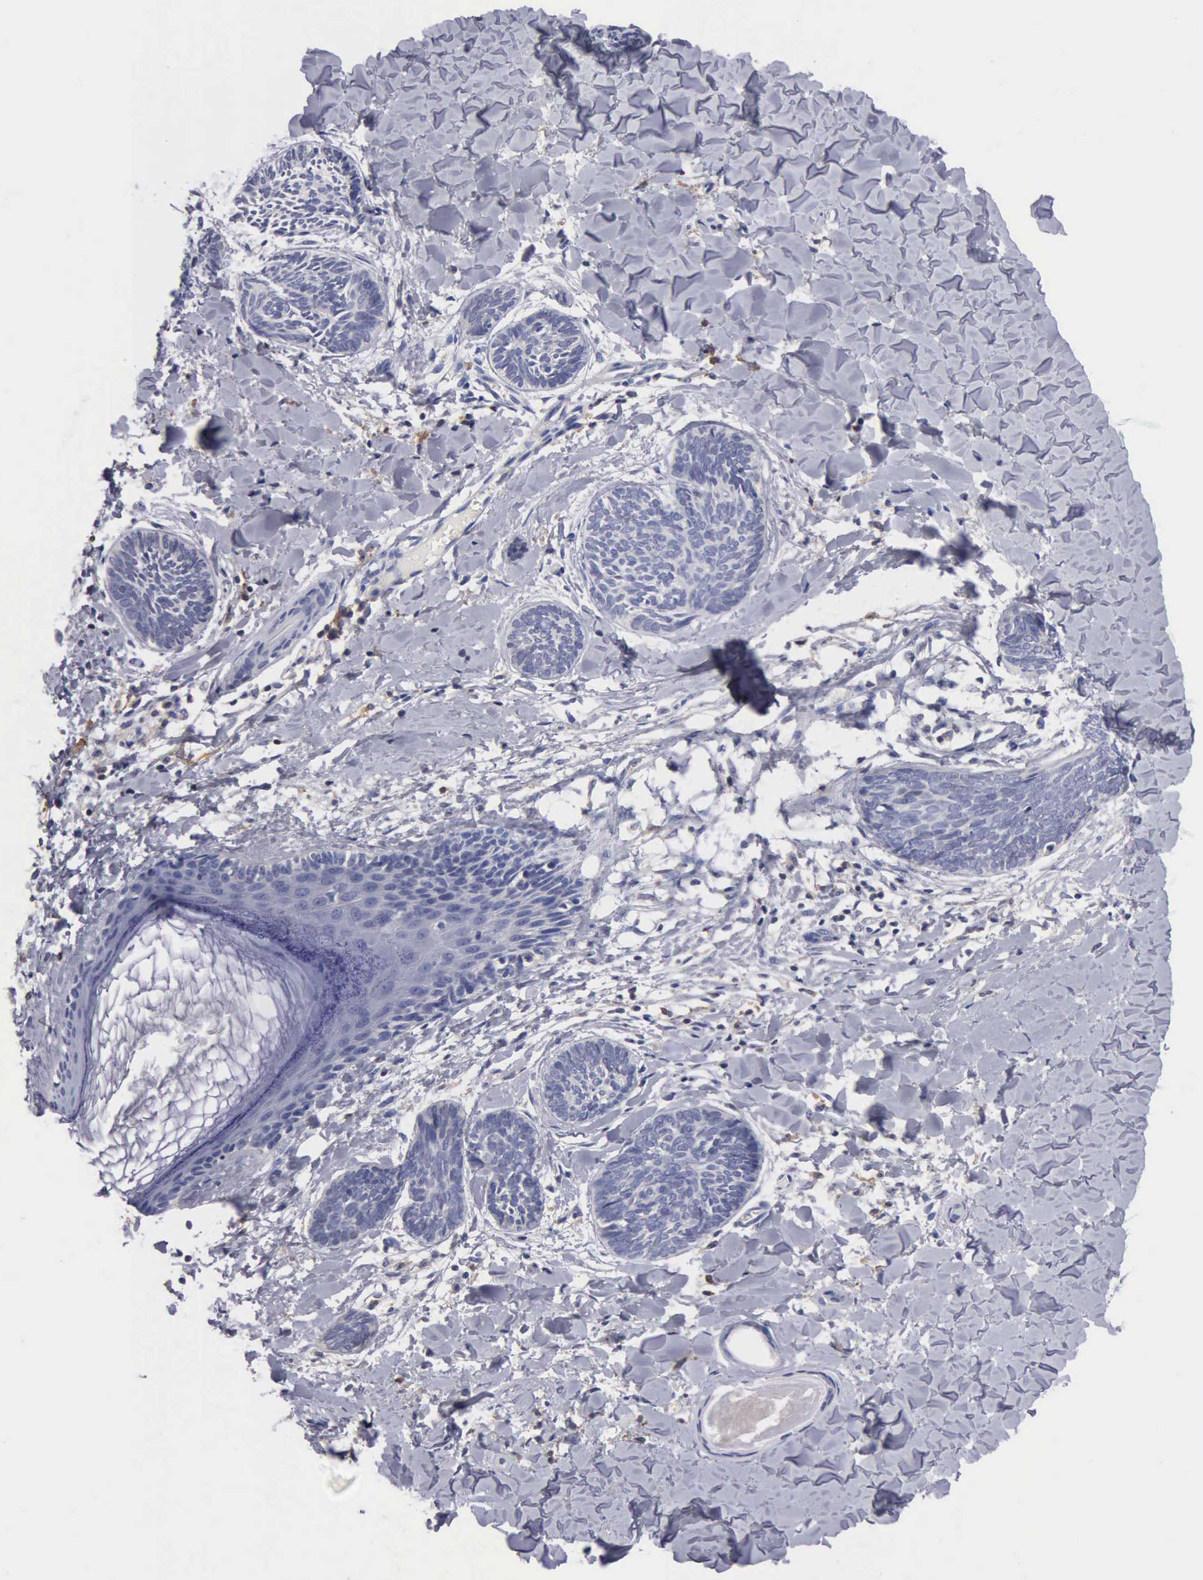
{"staining": {"intensity": "negative", "quantity": "none", "location": "none"}, "tissue": "skin cancer", "cell_type": "Tumor cells", "image_type": "cancer", "snomed": [{"axis": "morphology", "description": "Basal cell carcinoma"}, {"axis": "topography", "description": "Skin"}], "caption": "Immunohistochemistry (IHC) histopathology image of neoplastic tissue: human basal cell carcinoma (skin) stained with DAB displays no significant protein expression in tumor cells. The staining was performed using DAB to visualize the protein expression in brown, while the nuclei were stained in blue with hematoxylin (Magnification: 20x).", "gene": "PTGS2", "patient": {"sex": "female", "age": 81}}